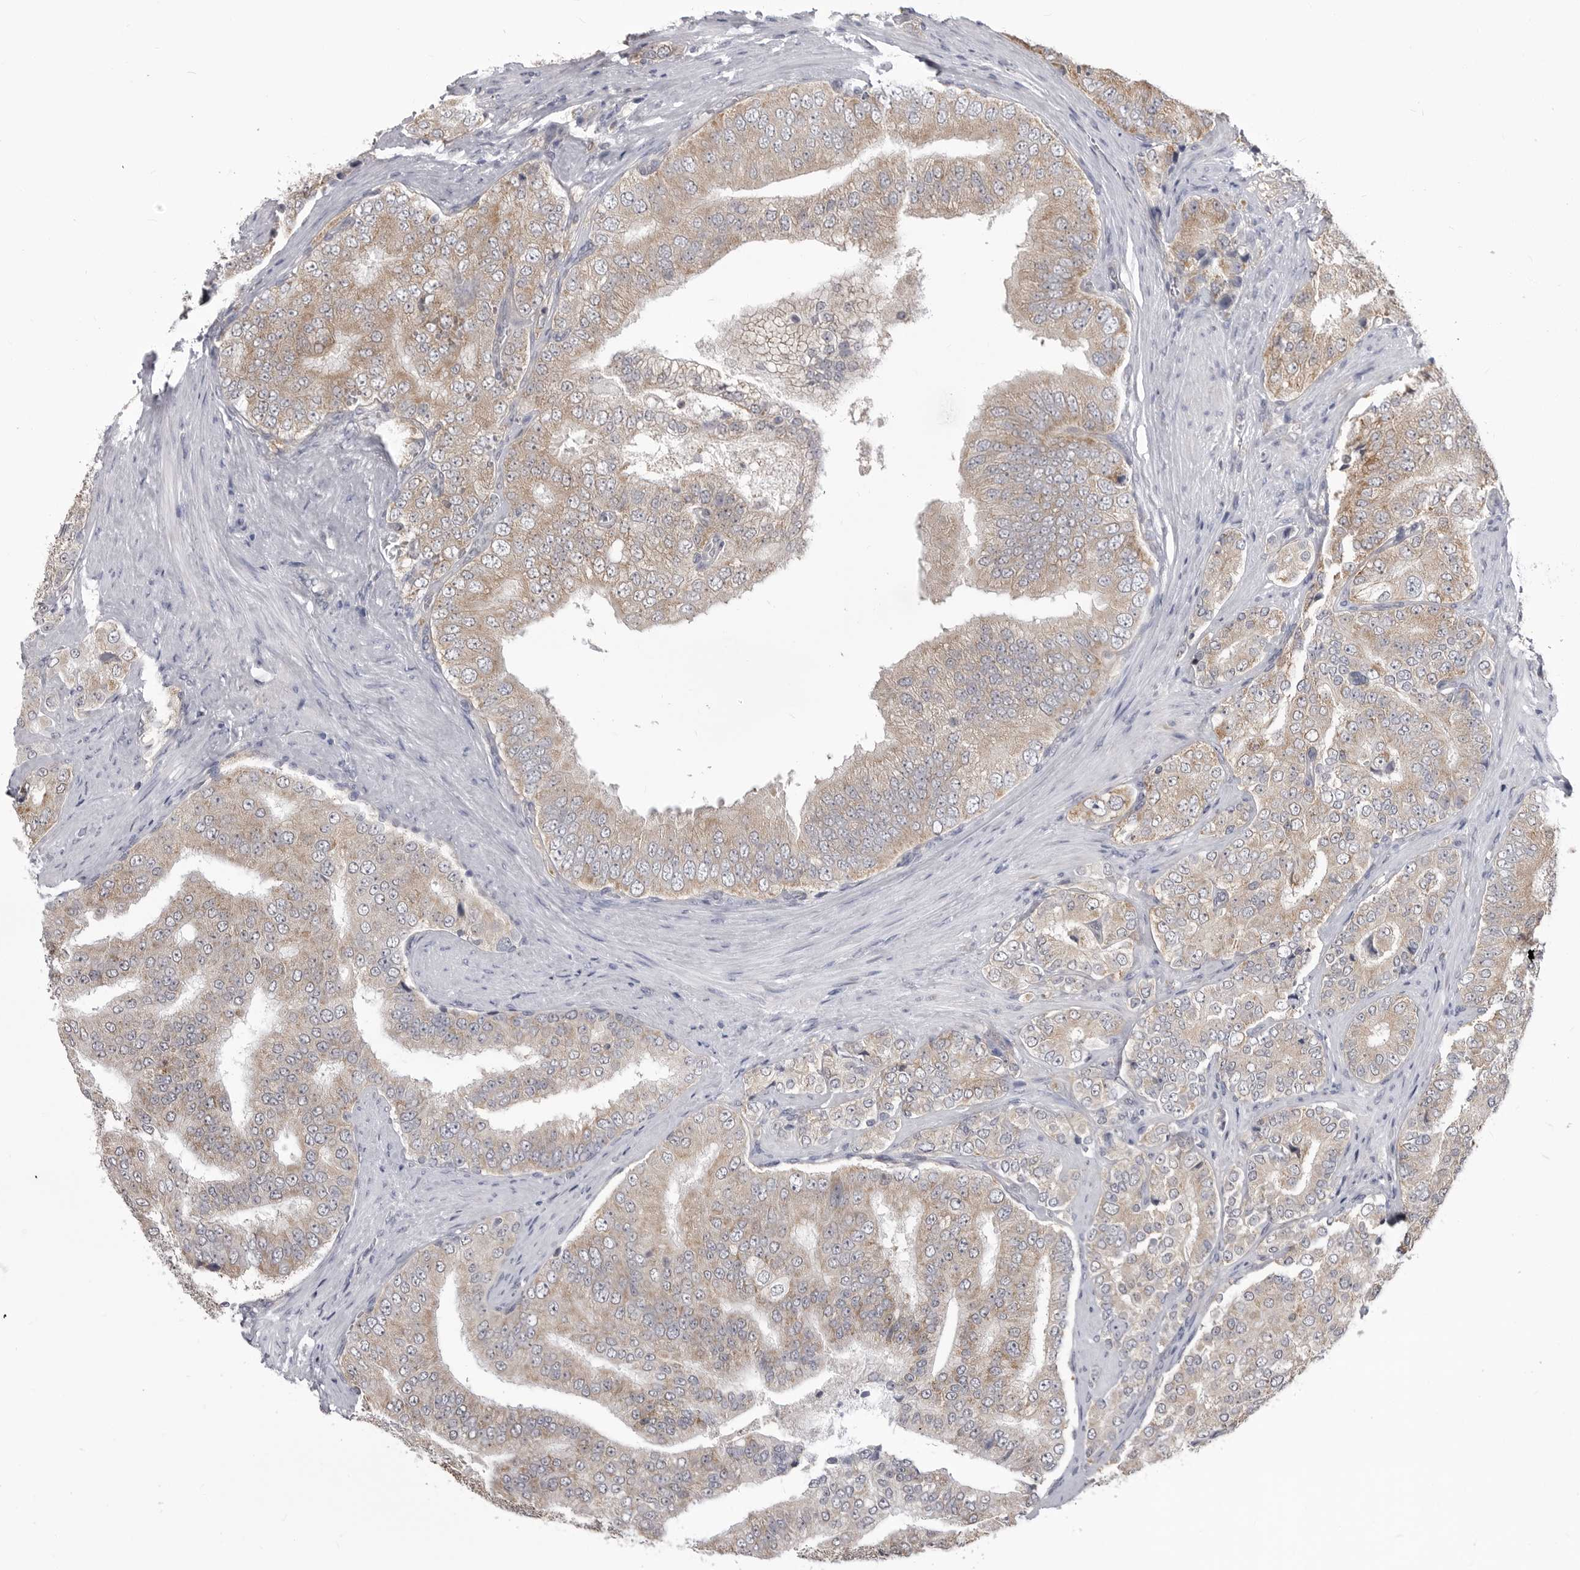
{"staining": {"intensity": "weak", "quantity": ">75%", "location": "cytoplasmic/membranous"}, "tissue": "prostate cancer", "cell_type": "Tumor cells", "image_type": "cancer", "snomed": [{"axis": "morphology", "description": "Adenocarcinoma, High grade"}, {"axis": "topography", "description": "Prostate"}], "caption": "High-power microscopy captured an immunohistochemistry image of adenocarcinoma (high-grade) (prostate), revealing weak cytoplasmic/membranous positivity in approximately >75% of tumor cells.", "gene": "FH", "patient": {"sex": "male", "age": 58}}